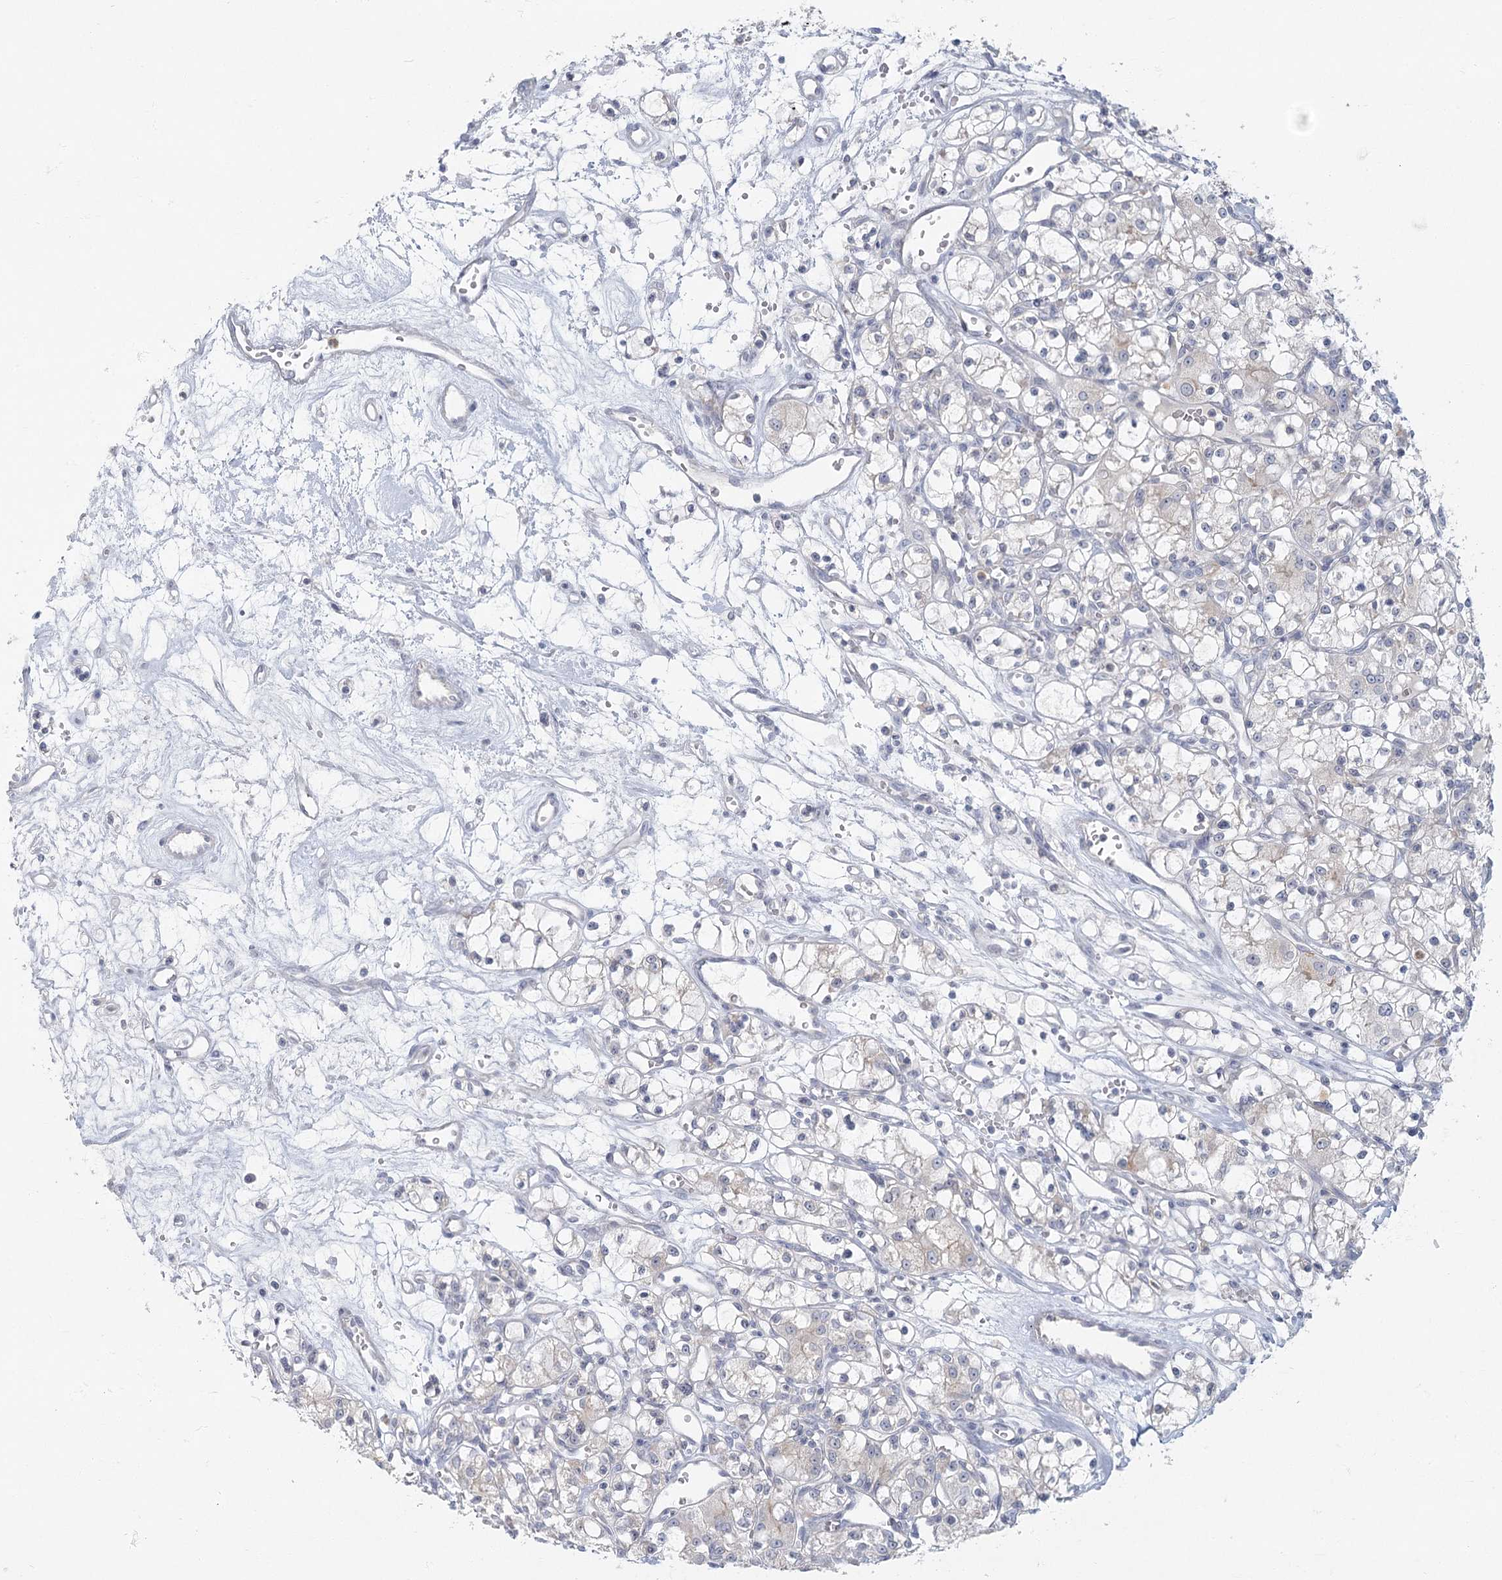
{"staining": {"intensity": "negative", "quantity": "none", "location": "none"}, "tissue": "renal cancer", "cell_type": "Tumor cells", "image_type": "cancer", "snomed": [{"axis": "morphology", "description": "Adenocarcinoma, NOS"}, {"axis": "topography", "description": "Kidney"}], "caption": "A high-resolution image shows IHC staining of adenocarcinoma (renal), which exhibits no significant expression in tumor cells.", "gene": "FAM110C", "patient": {"sex": "female", "age": 59}}